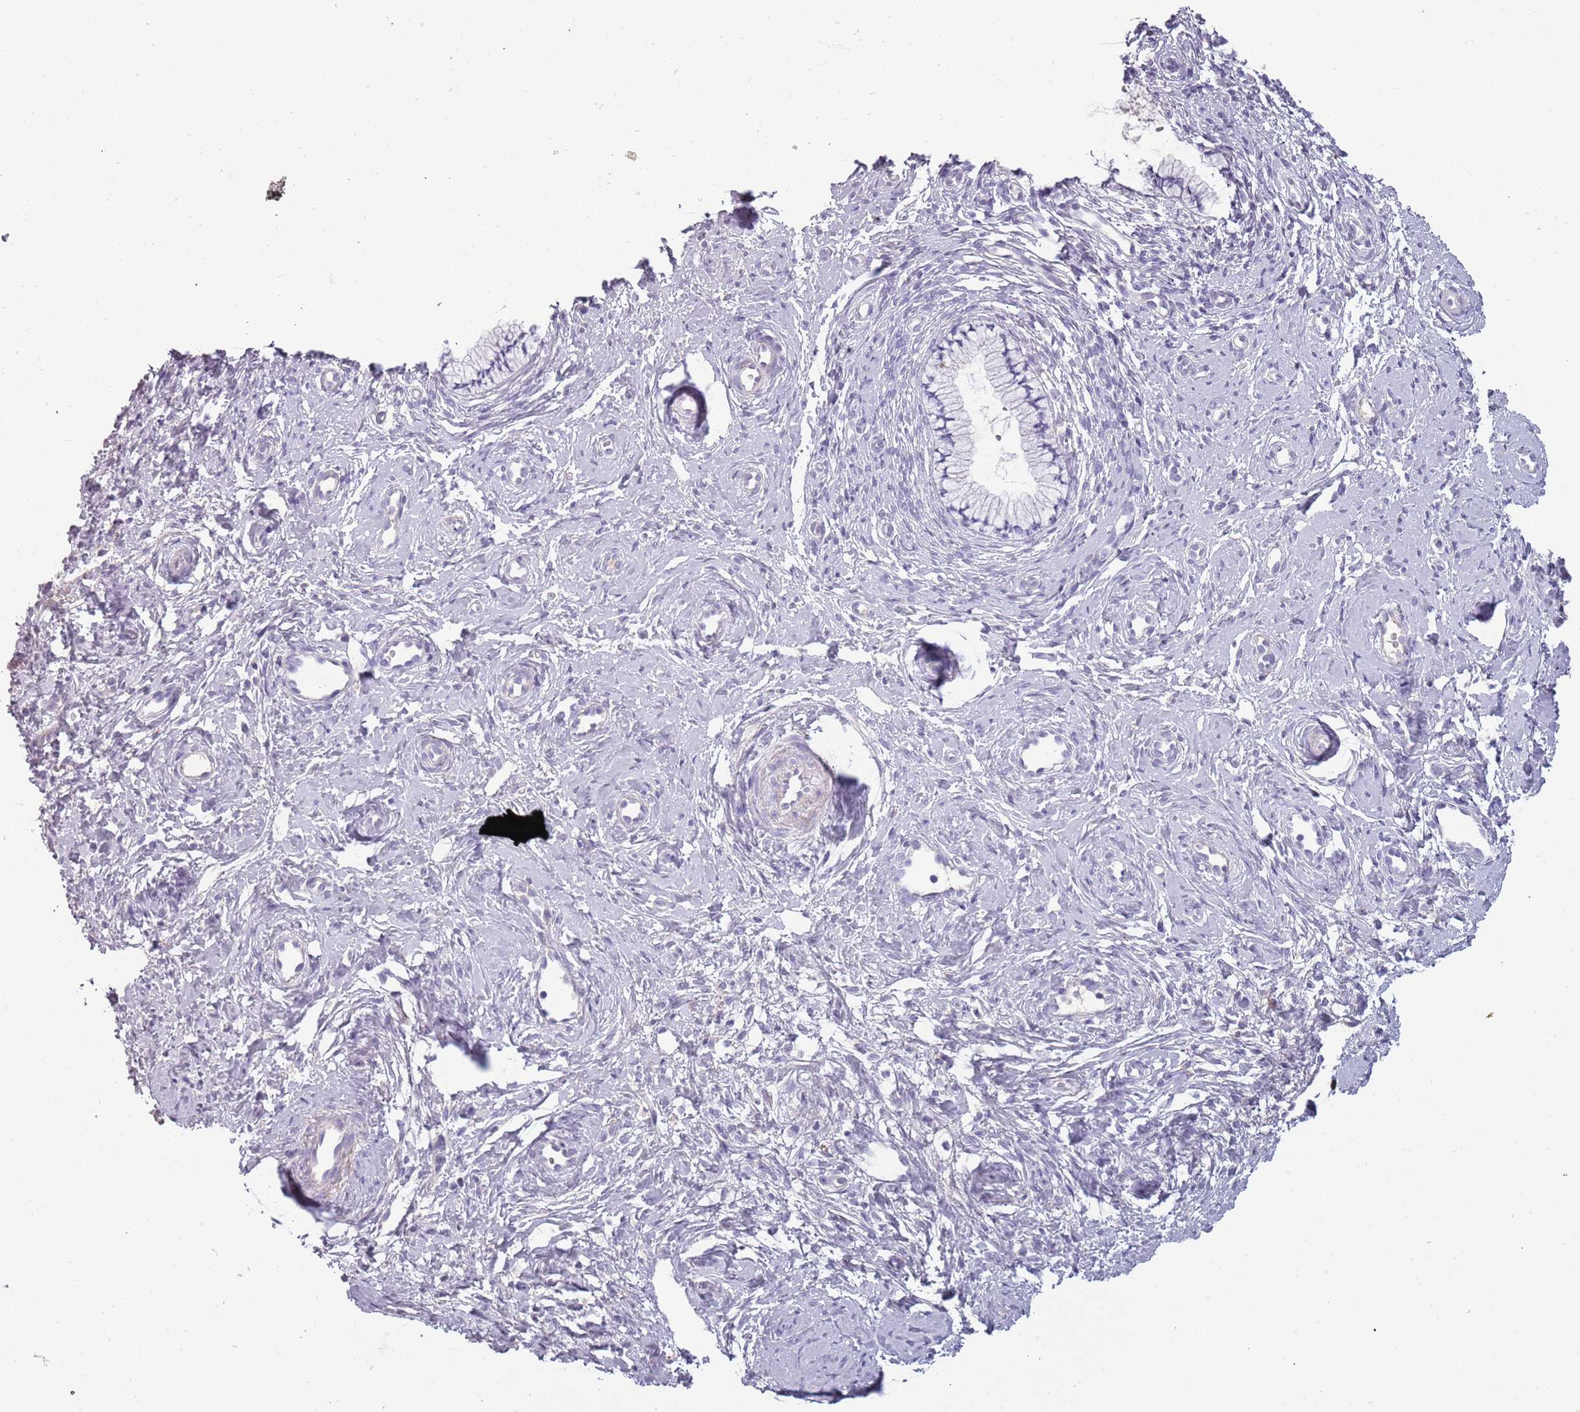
{"staining": {"intensity": "negative", "quantity": "none", "location": "none"}, "tissue": "cervix", "cell_type": "Glandular cells", "image_type": "normal", "snomed": [{"axis": "morphology", "description": "Normal tissue, NOS"}, {"axis": "topography", "description": "Cervix"}], "caption": "Protein analysis of benign cervix reveals no significant expression in glandular cells. (DAB immunohistochemistry (IHC) with hematoxylin counter stain).", "gene": "TNFRSF6B", "patient": {"sex": "female", "age": 57}}